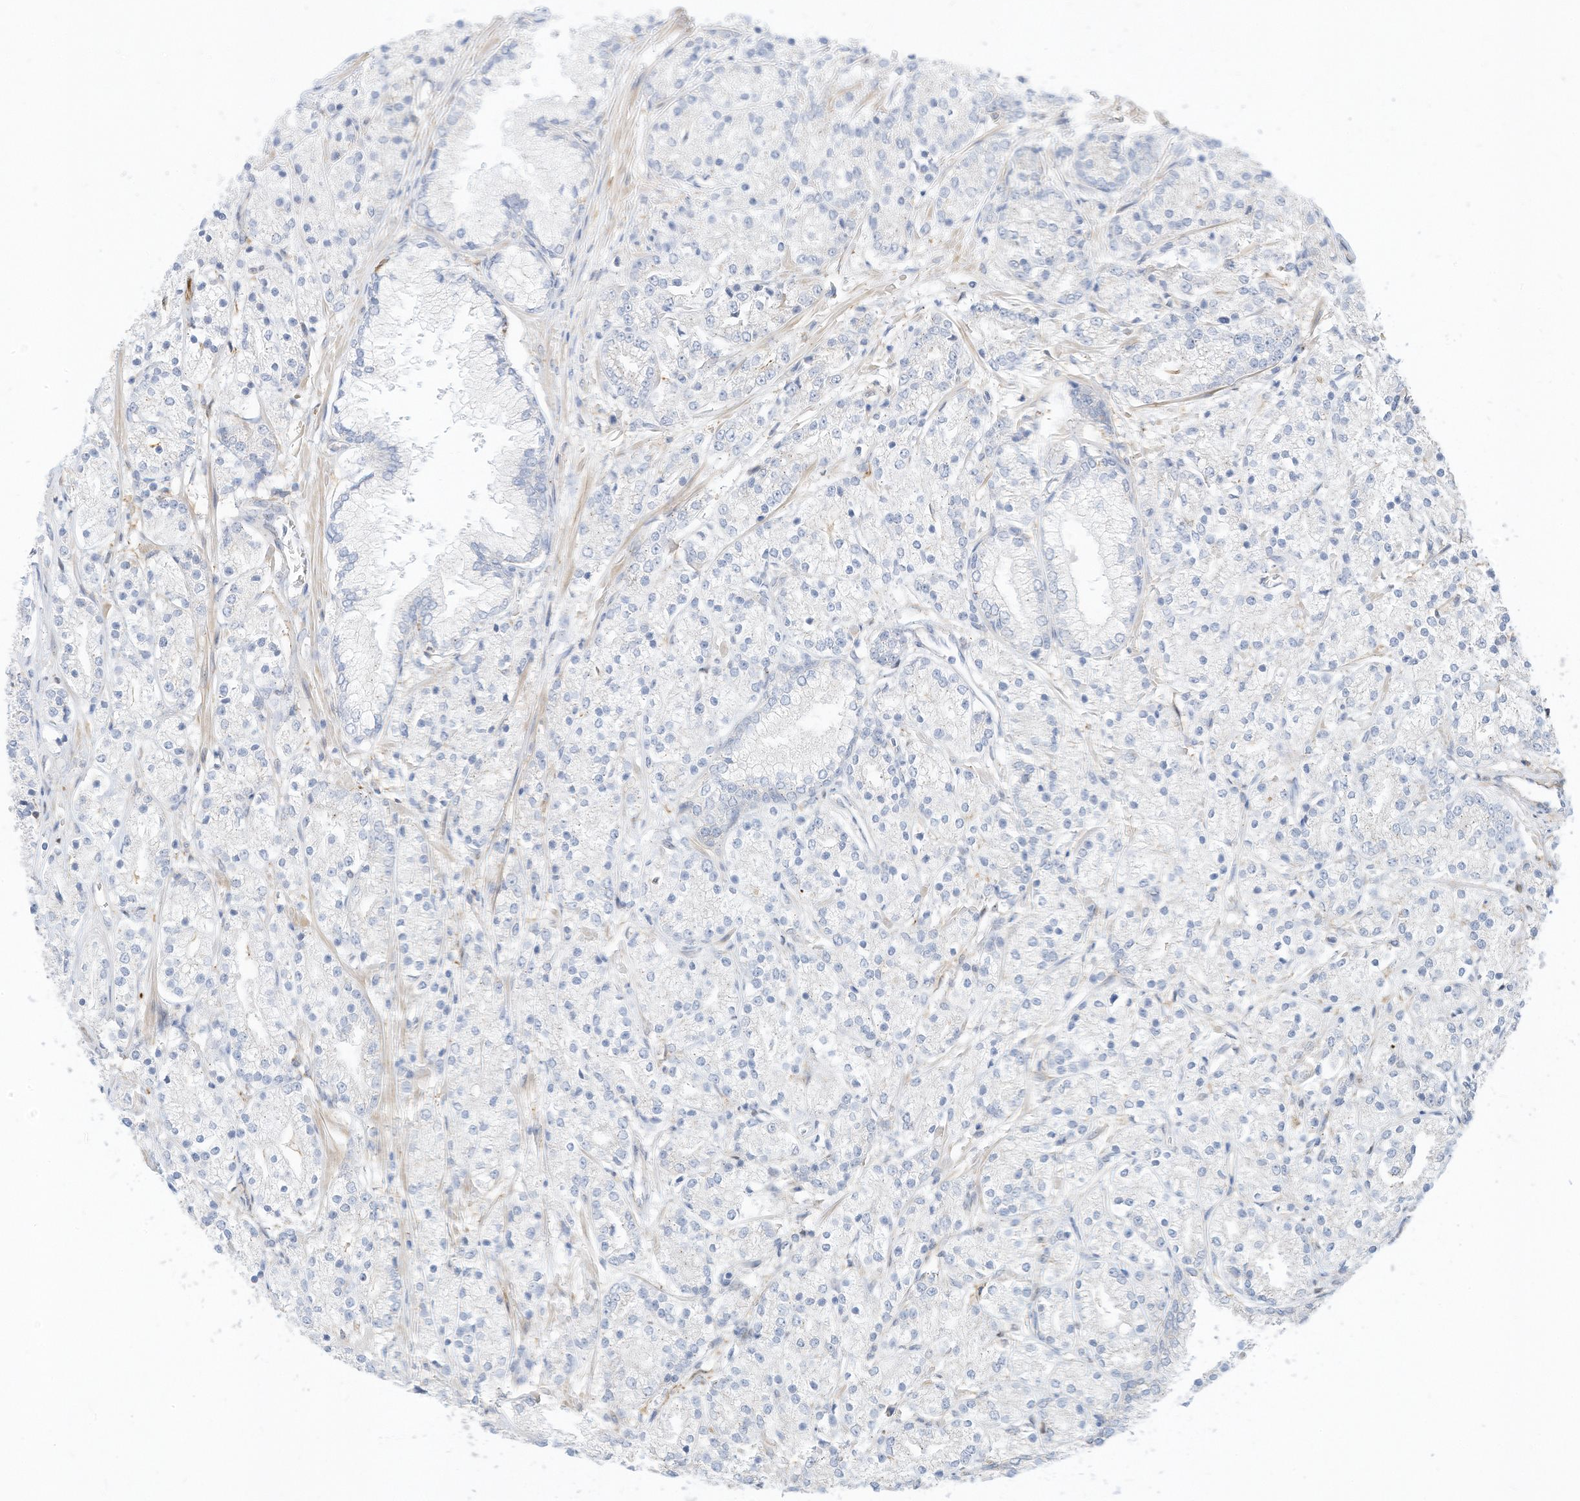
{"staining": {"intensity": "negative", "quantity": "none", "location": "none"}, "tissue": "prostate cancer", "cell_type": "Tumor cells", "image_type": "cancer", "snomed": [{"axis": "morphology", "description": "Adenocarcinoma, High grade"}, {"axis": "topography", "description": "Prostate"}], "caption": "This is a photomicrograph of immunohistochemistry staining of prostate high-grade adenocarcinoma, which shows no expression in tumor cells. (Immunohistochemistry, brightfield microscopy, high magnification).", "gene": "ATP13A1", "patient": {"sex": "male", "age": 69}}